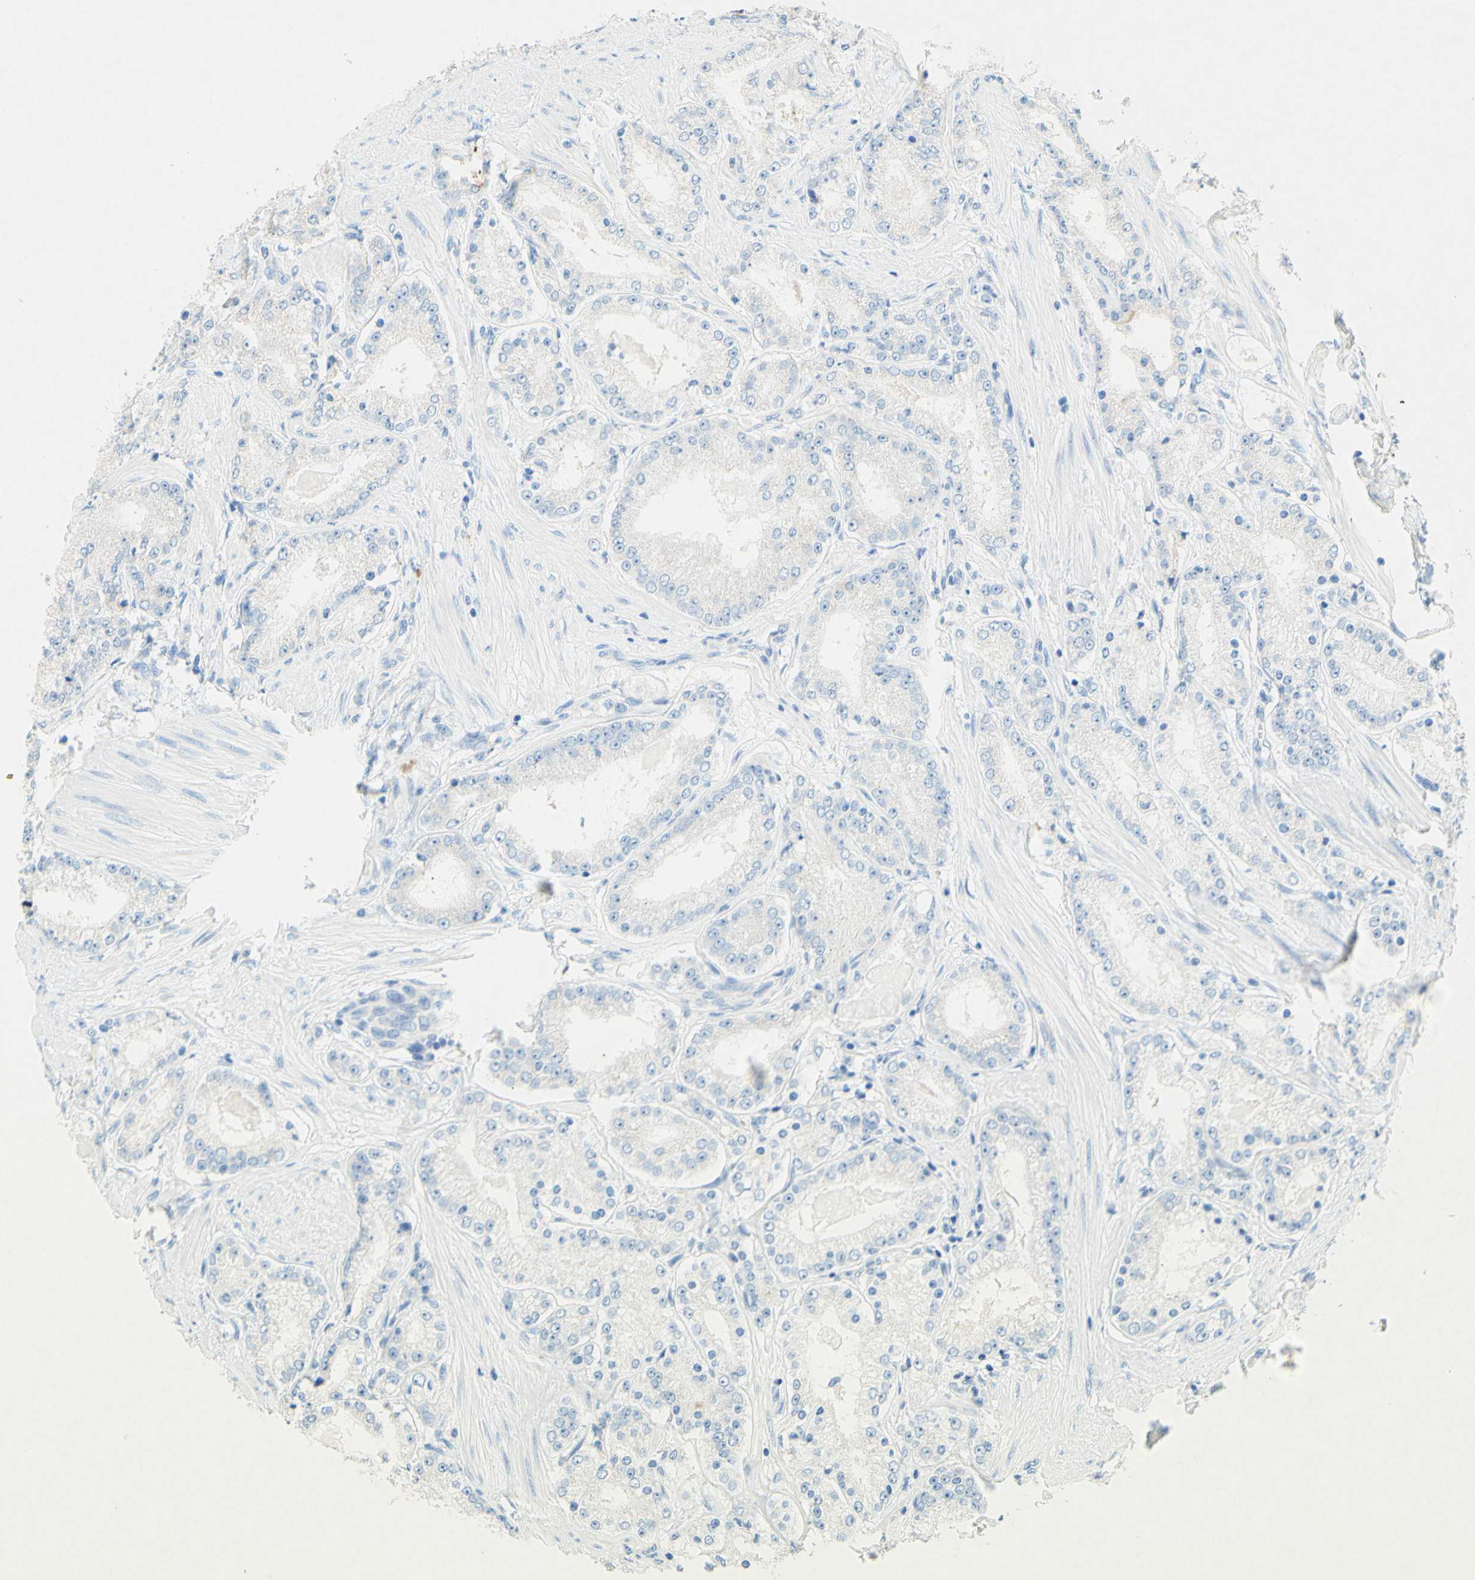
{"staining": {"intensity": "negative", "quantity": "none", "location": "none"}, "tissue": "prostate cancer", "cell_type": "Tumor cells", "image_type": "cancer", "snomed": [{"axis": "morphology", "description": "Adenocarcinoma, Low grade"}, {"axis": "topography", "description": "Prostate"}], "caption": "Prostate cancer was stained to show a protein in brown. There is no significant staining in tumor cells. (DAB (3,3'-diaminobenzidine) immunohistochemistry visualized using brightfield microscopy, high magnification).", "gene": "SLC46A1", "patient": {"sex": "male", "age": 63}}